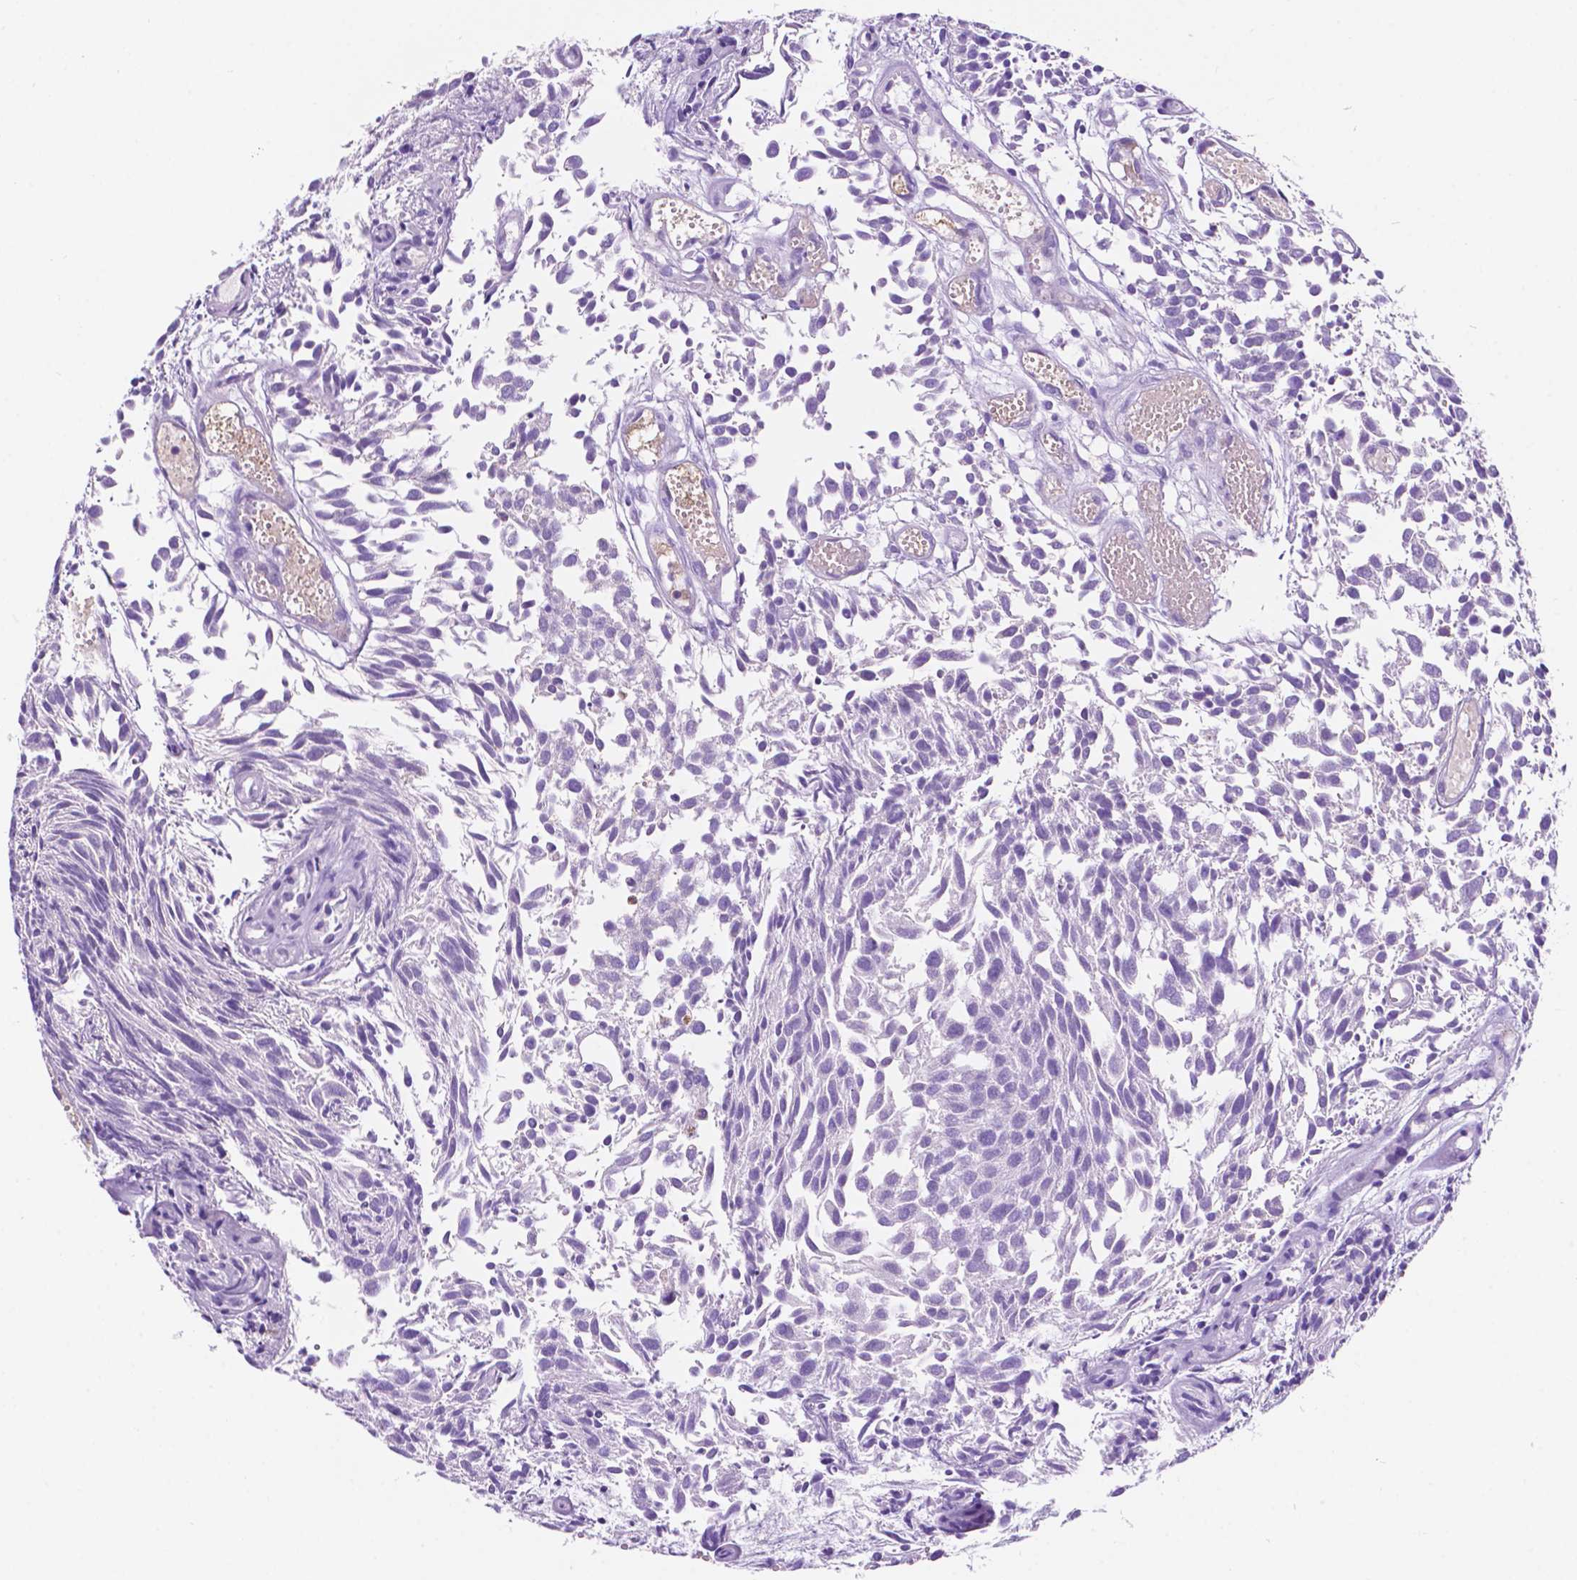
{"staining": {"intensity": "negative", "quantity": "none", "location": "none"}, "tissue": "urothelial cancer", "cell_type": "Tumor cells", "image_type": "cancer", "snomed": [{"axis": "morphology", "description": "Urothelial carcinoma, Low grade"}, {"axis": "topography", "description": "Urinary bladder"}], "caption": "An image of human urothelial carcinoma (low-grade) is negative for staining in tumor cells.", "gene": "TRPV5", "patient": {"sex": "male", "age": 70}}